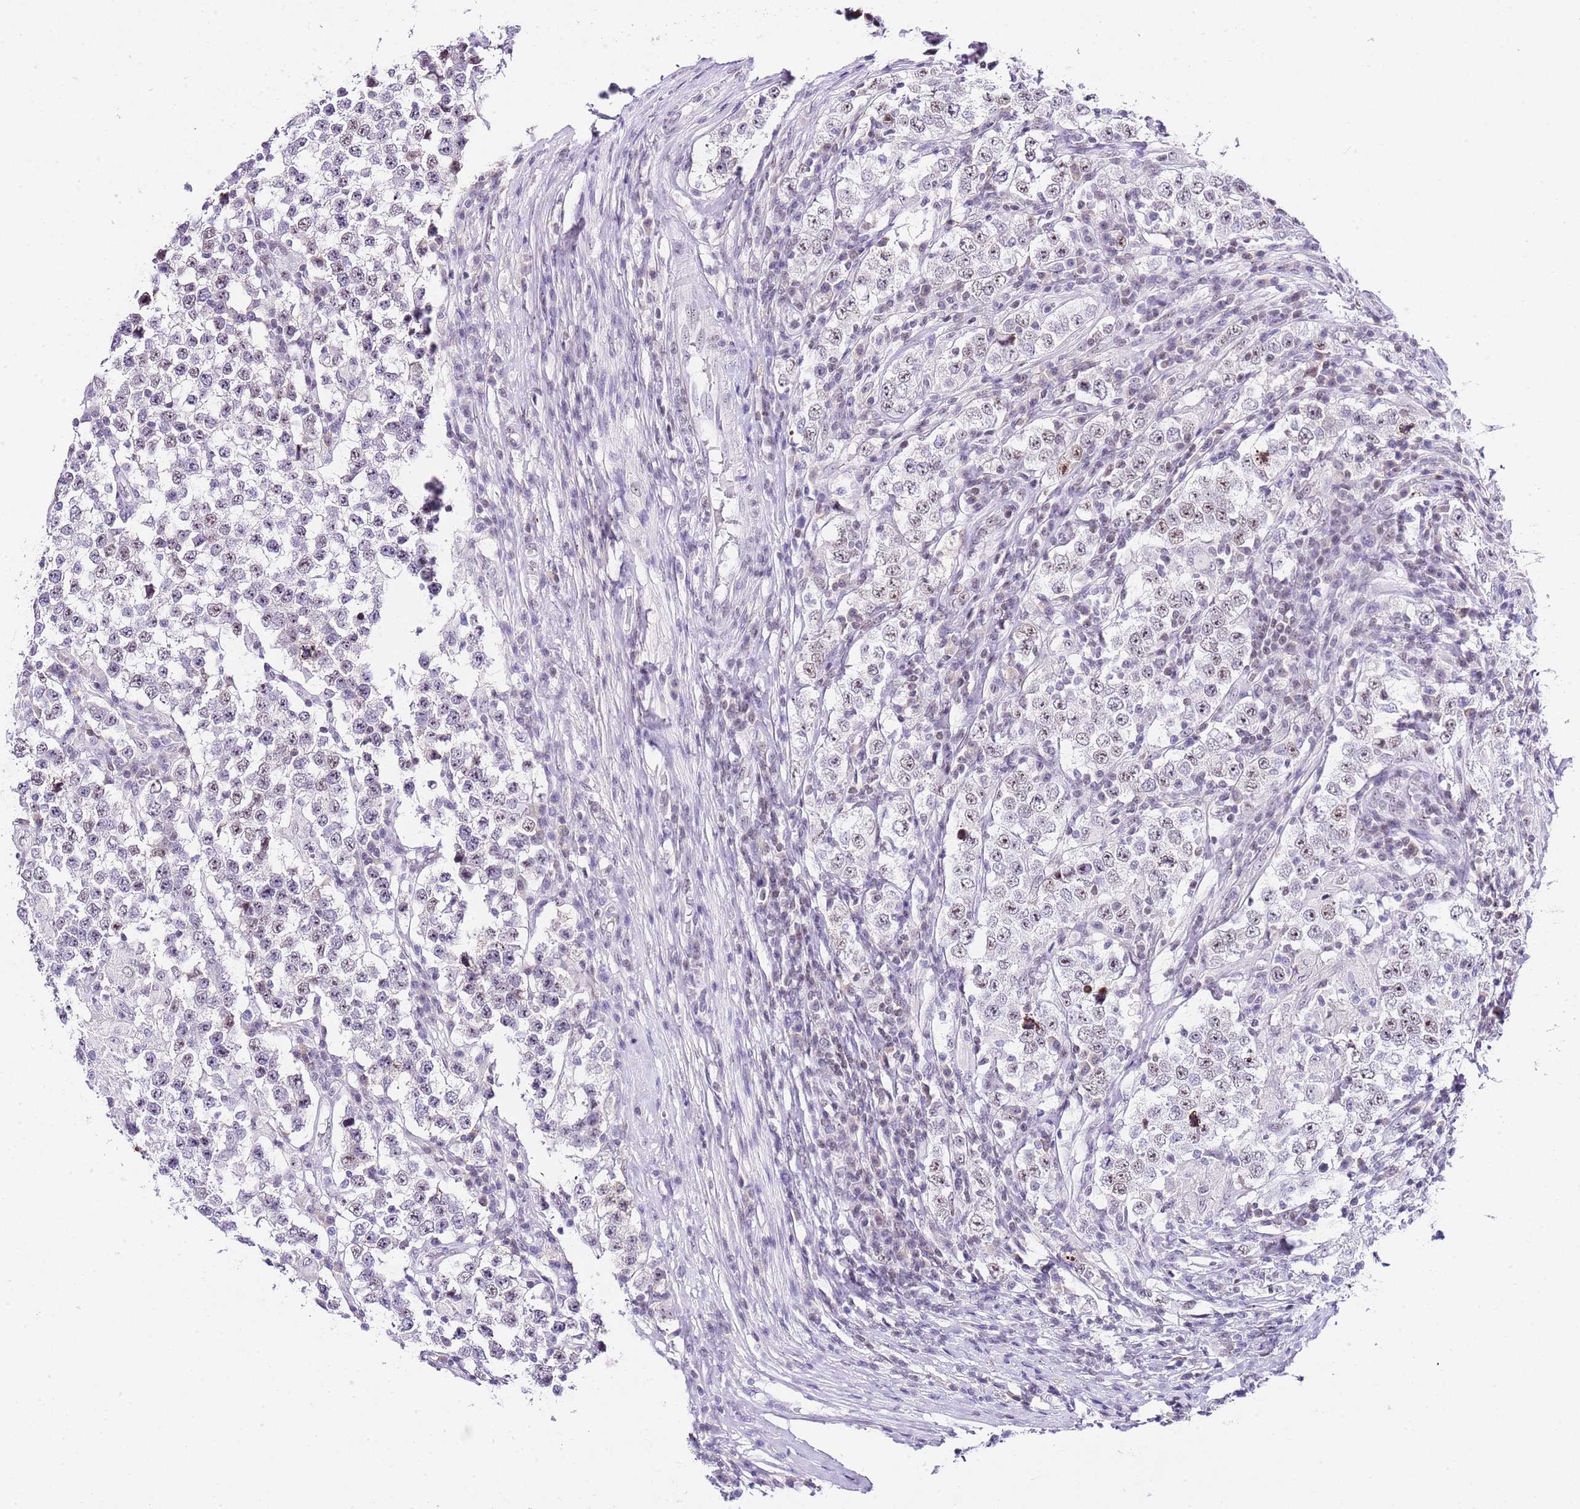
{"staining": {"intensity": "weak", "quantity": "25%-75%", "location": "nuclear"}, "tissue": "testis cancer", "cell_type": "Tumor cells", "image_type": "cancer", "snomed": [{"axis": "morphology", "description": "Seminoma, NOS"}, {"axis": "morphology", "description": "Carcinoma, Embryonal, NOS"}, {"axis": "topography", "description": "Testis"}], "caption": "Brown immunohistochemical staining in seminoma (testis) shows weak nuclear staining in approximately 25%-75% of tumor cells.", "gene": "NOP56", "patient": {"sex": "male", "age": 41}}